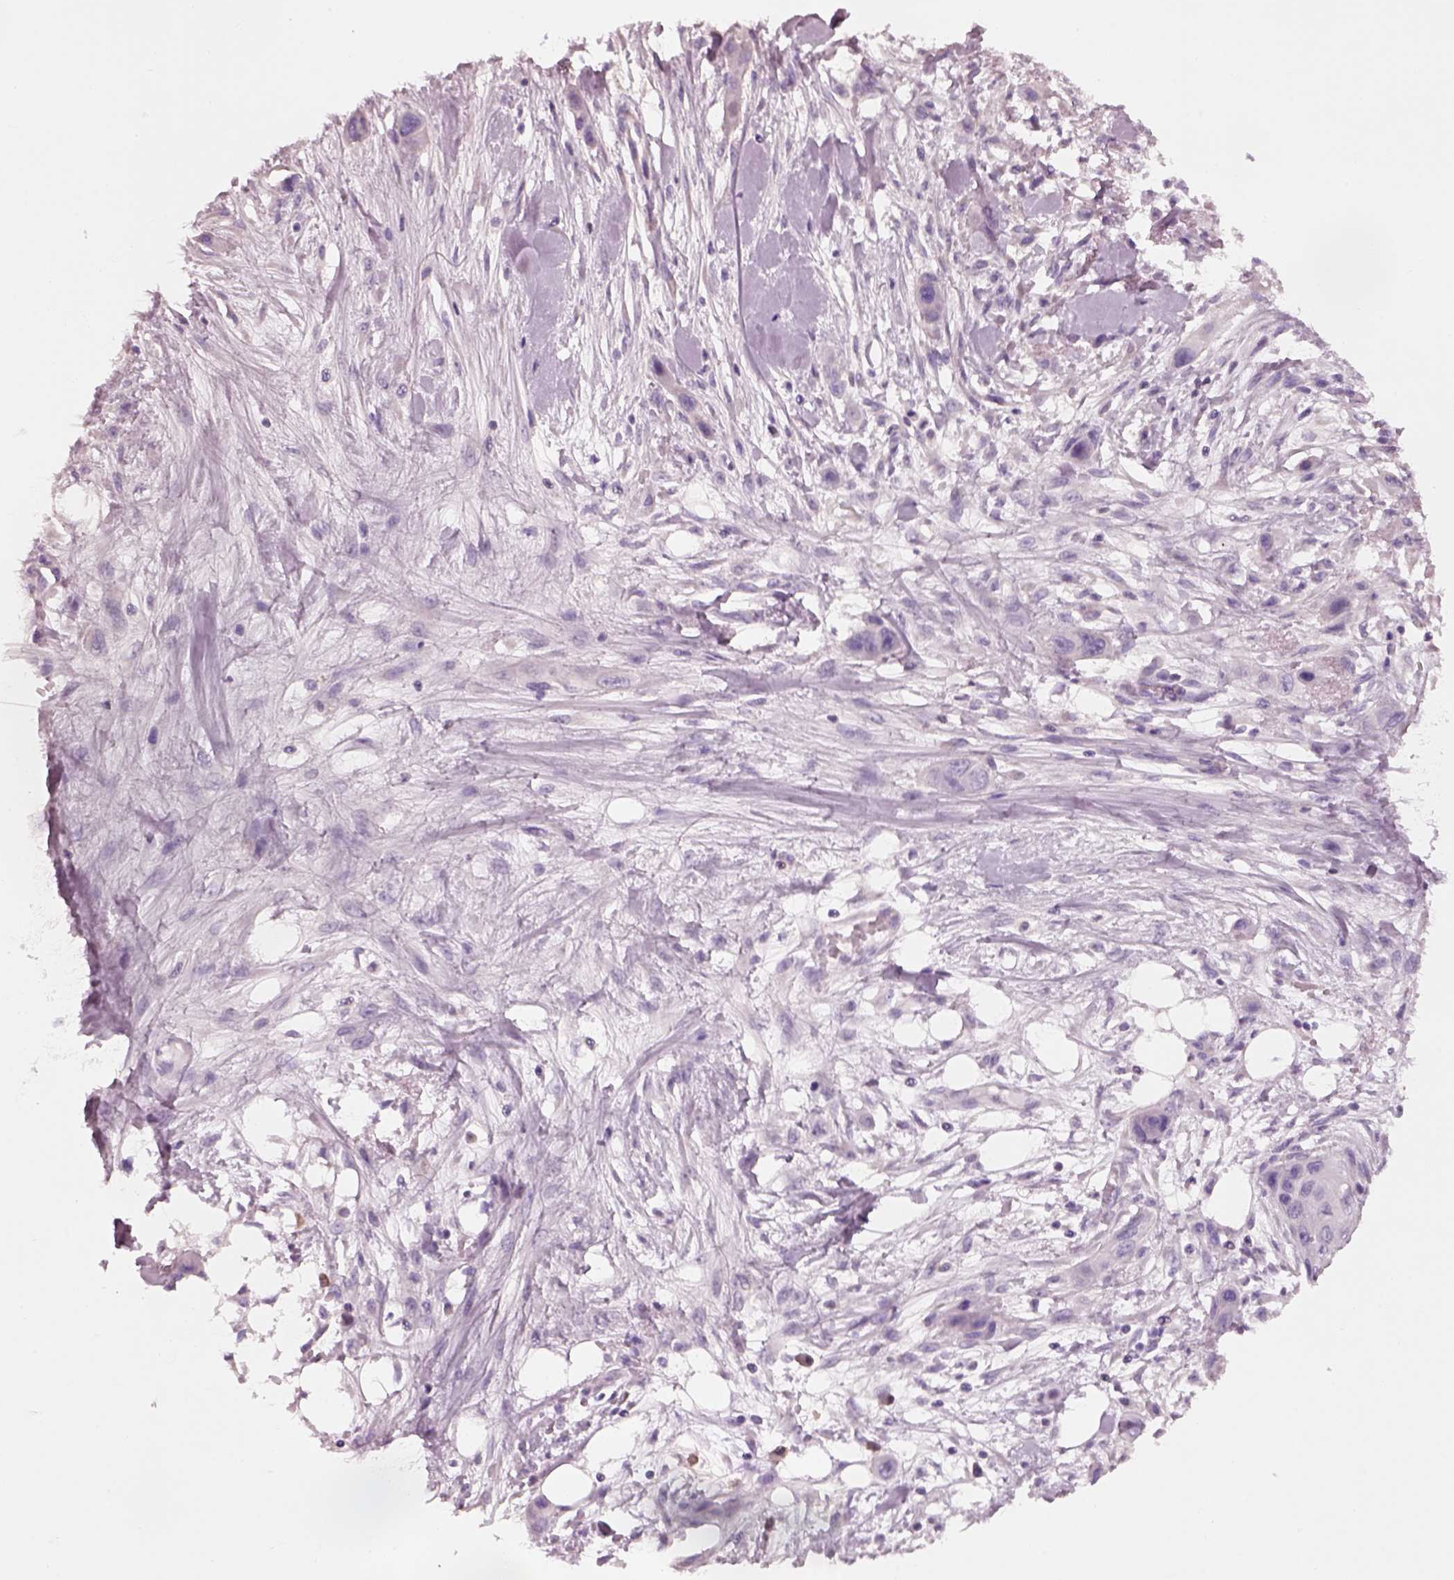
{"staining": {"intensity": "negative", "quantity": "none", "location": "none"}, "tissue": "skin cancer", "cell_type": "Tumor cells", "image_type": "cancer", "snomed": [{"axis": "morphology", "description": "Squamous cell carcinoma, NOS"}, {"axis": "topography", "description": "Skin"}], "caption": "A photomicrograph of skin squamous cell carcinoma stained for a protein exhibits no brown staining in tumor cells. (IHC, brightfield microscopy, high magnification).", "gene": "SLC27A2", "patient": {"sex": "male", "age": 79}}